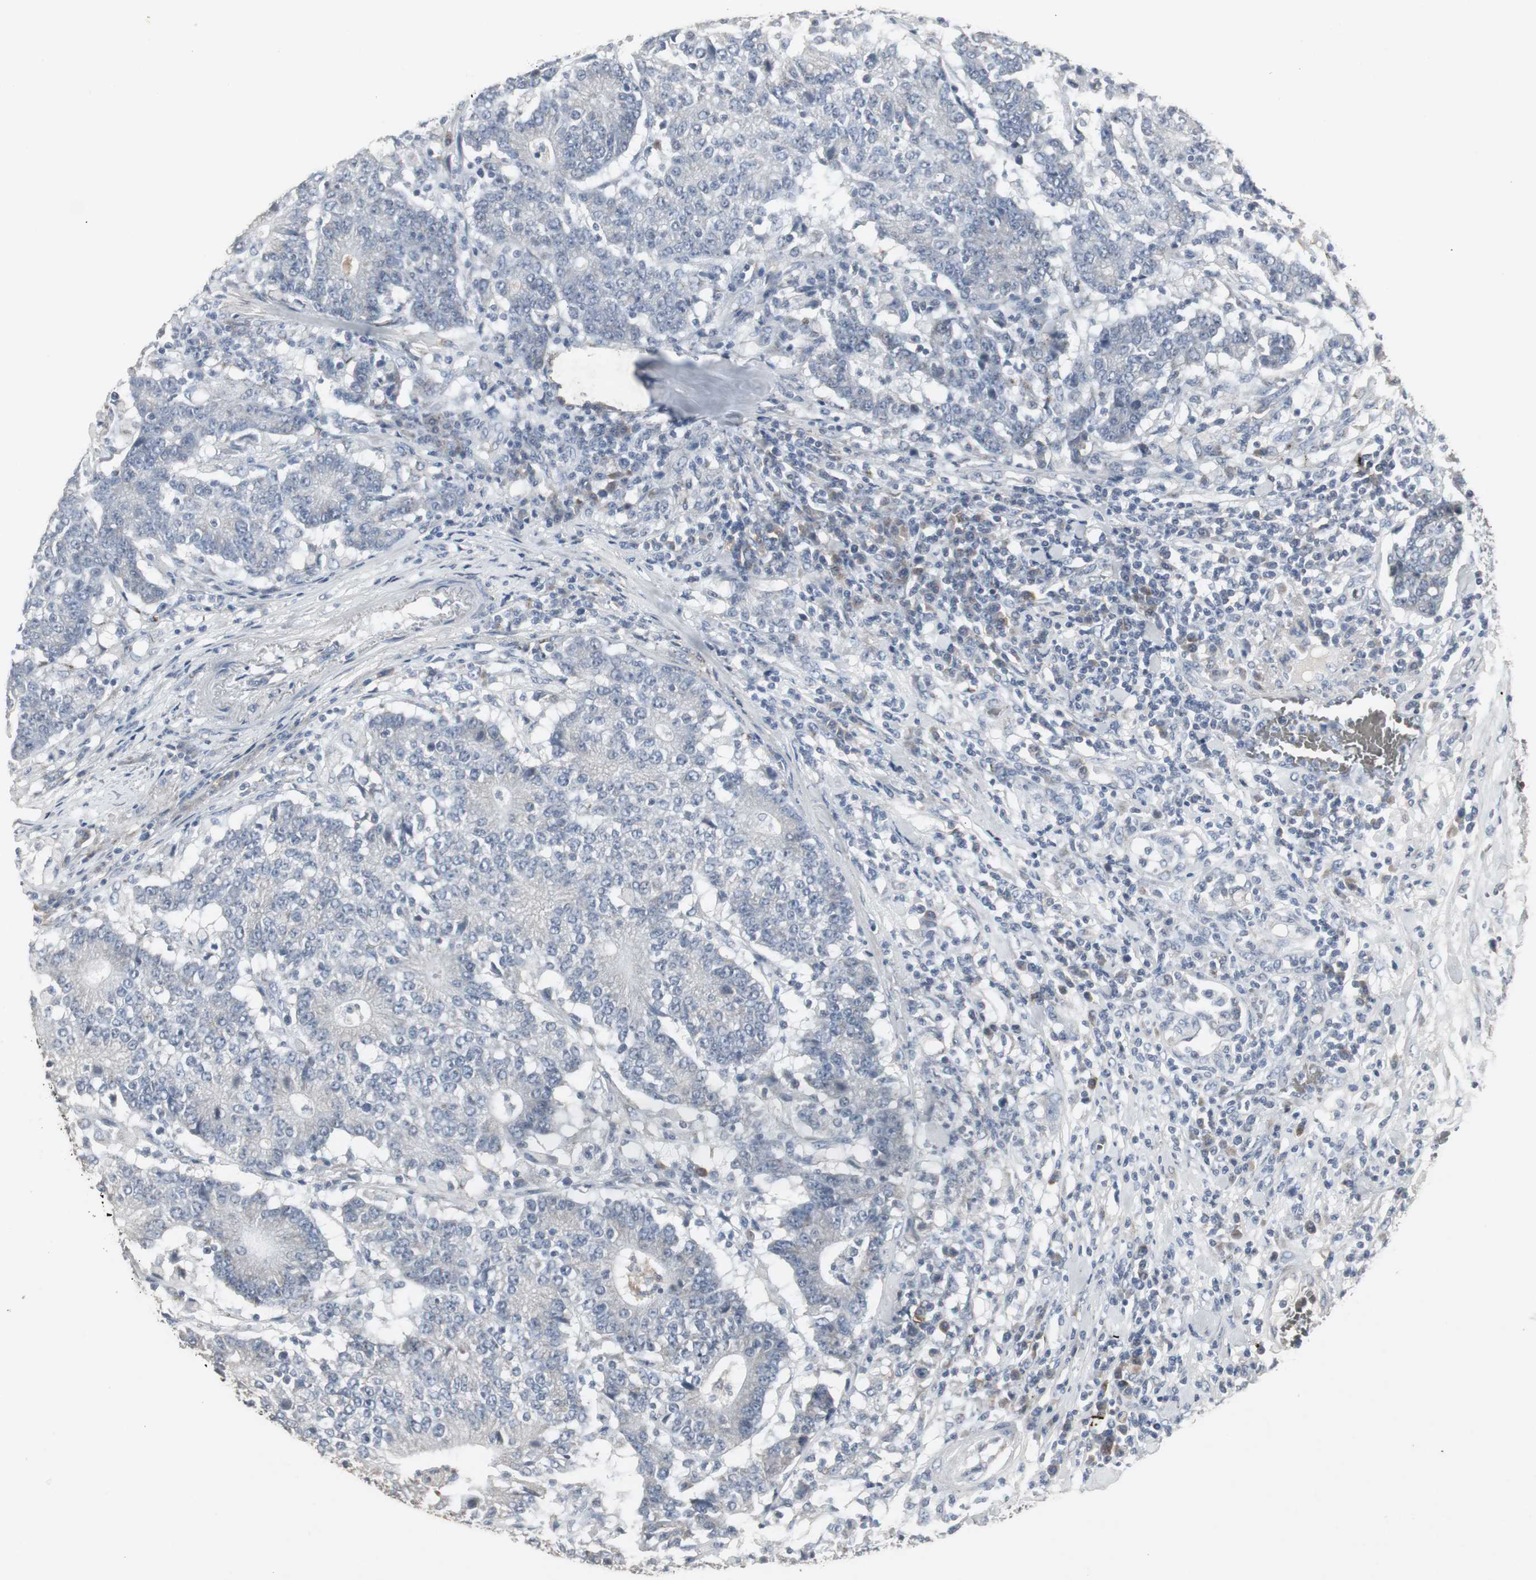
{"staining": {"intensity": "negative", "quantity": "none", "location": "none"}, "tissue": "colorectal cancer", "cell_type": "Tumor cells", "image_type": "cancer", "snomed": [{"axis": "morphology", "description": "Normal tissue, NOS"}, {"axis": "morphology", "description": "Adenocarcinoma, NOS"}, {"axis": "topography", "description": "Colon"}], "caption": "Photomicrograph shows no protein expression in tumor cells of colorectal cancer tissue.", "gene": "ACAA1", "patient": {"sex": "female", "age": 75}}